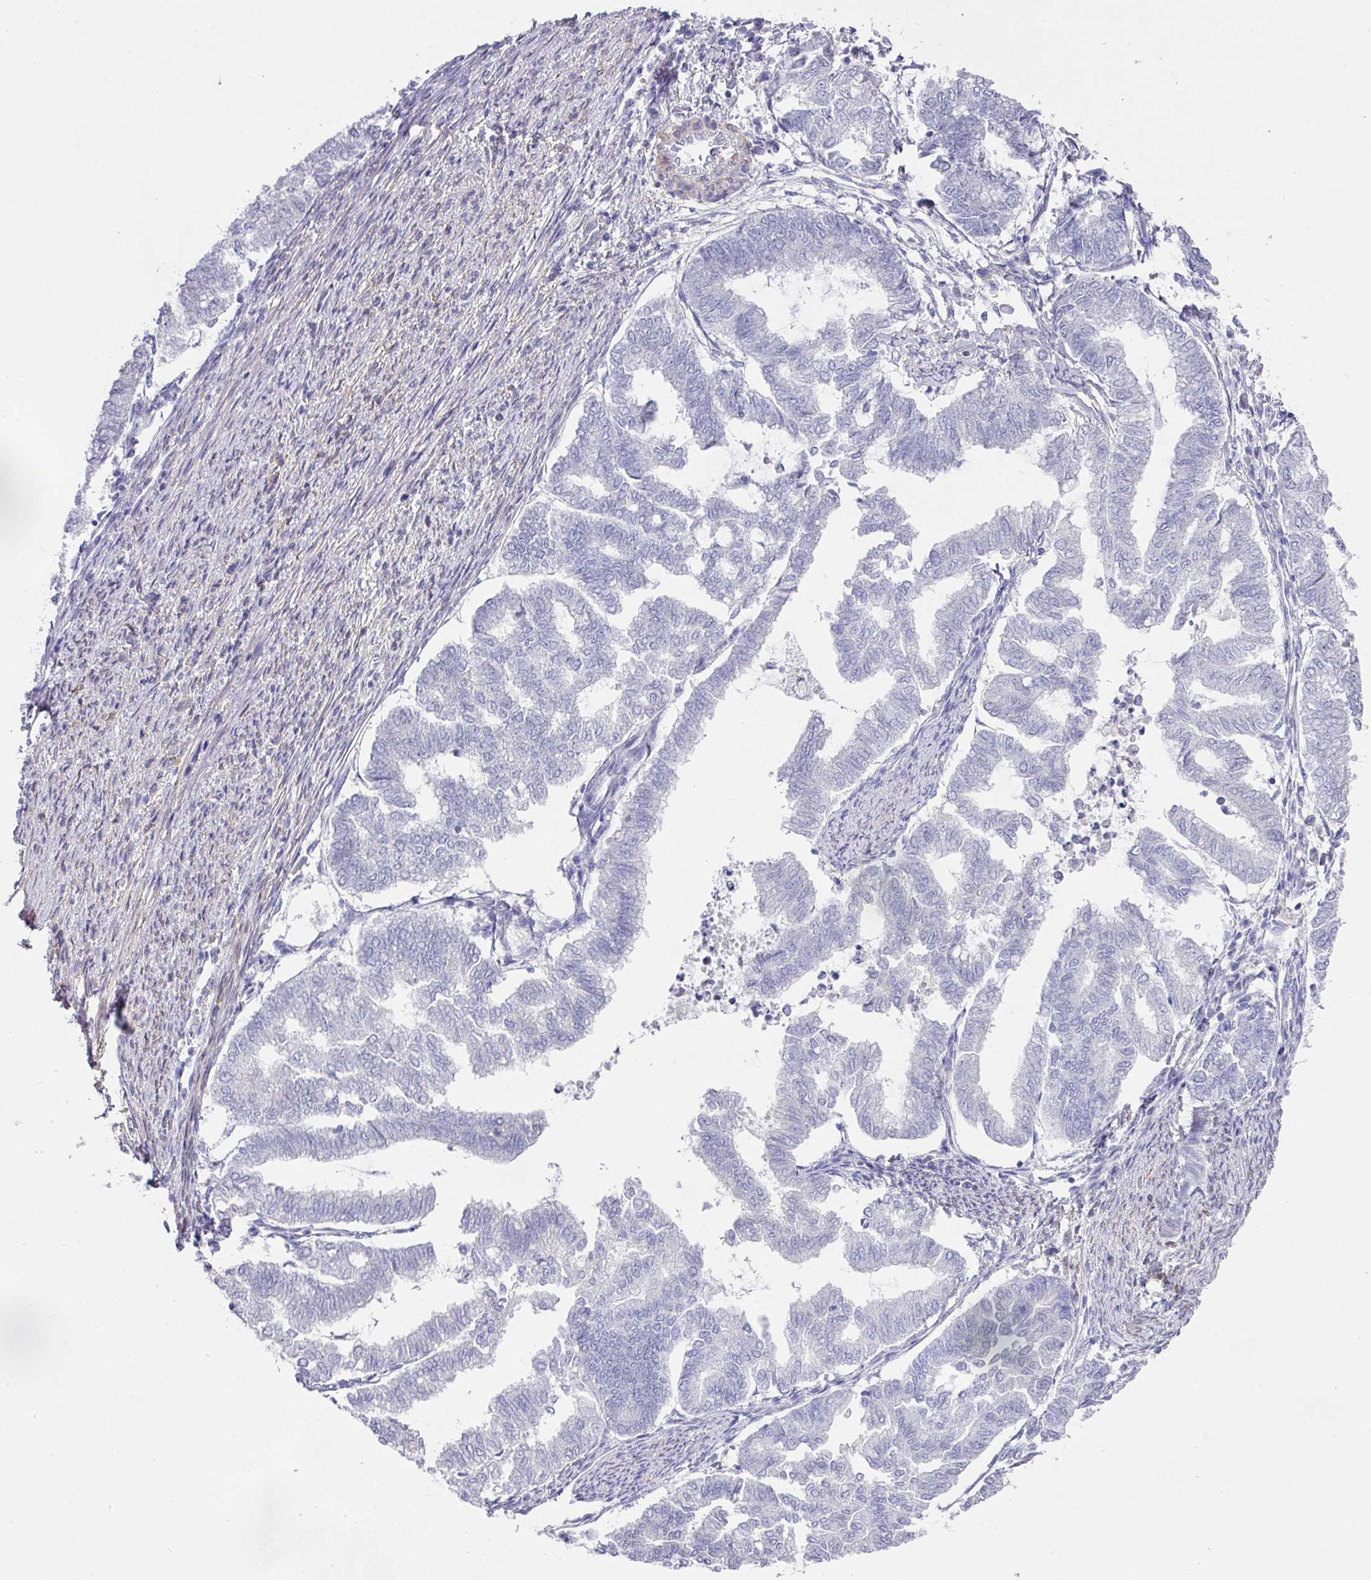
{"staining": {"intensity": "negative", "quantity": "none", "location": "none"}, "tissue": "endometrial cancer", "cell_type": "Tumor cells", "image_type": "cancer", "snomed": [{"axis": "morphology", "description": "Adenocarcinoma, NOS"}, {"axis": "topography", "description": "Endometrium"}], "caption": "Immunohistochemistry of endometrial cancer (adenocarcinoma) shows no positivity in tumor cells.", "gene": "TARM1", "patient": {"sex": "female", "age": 79}}